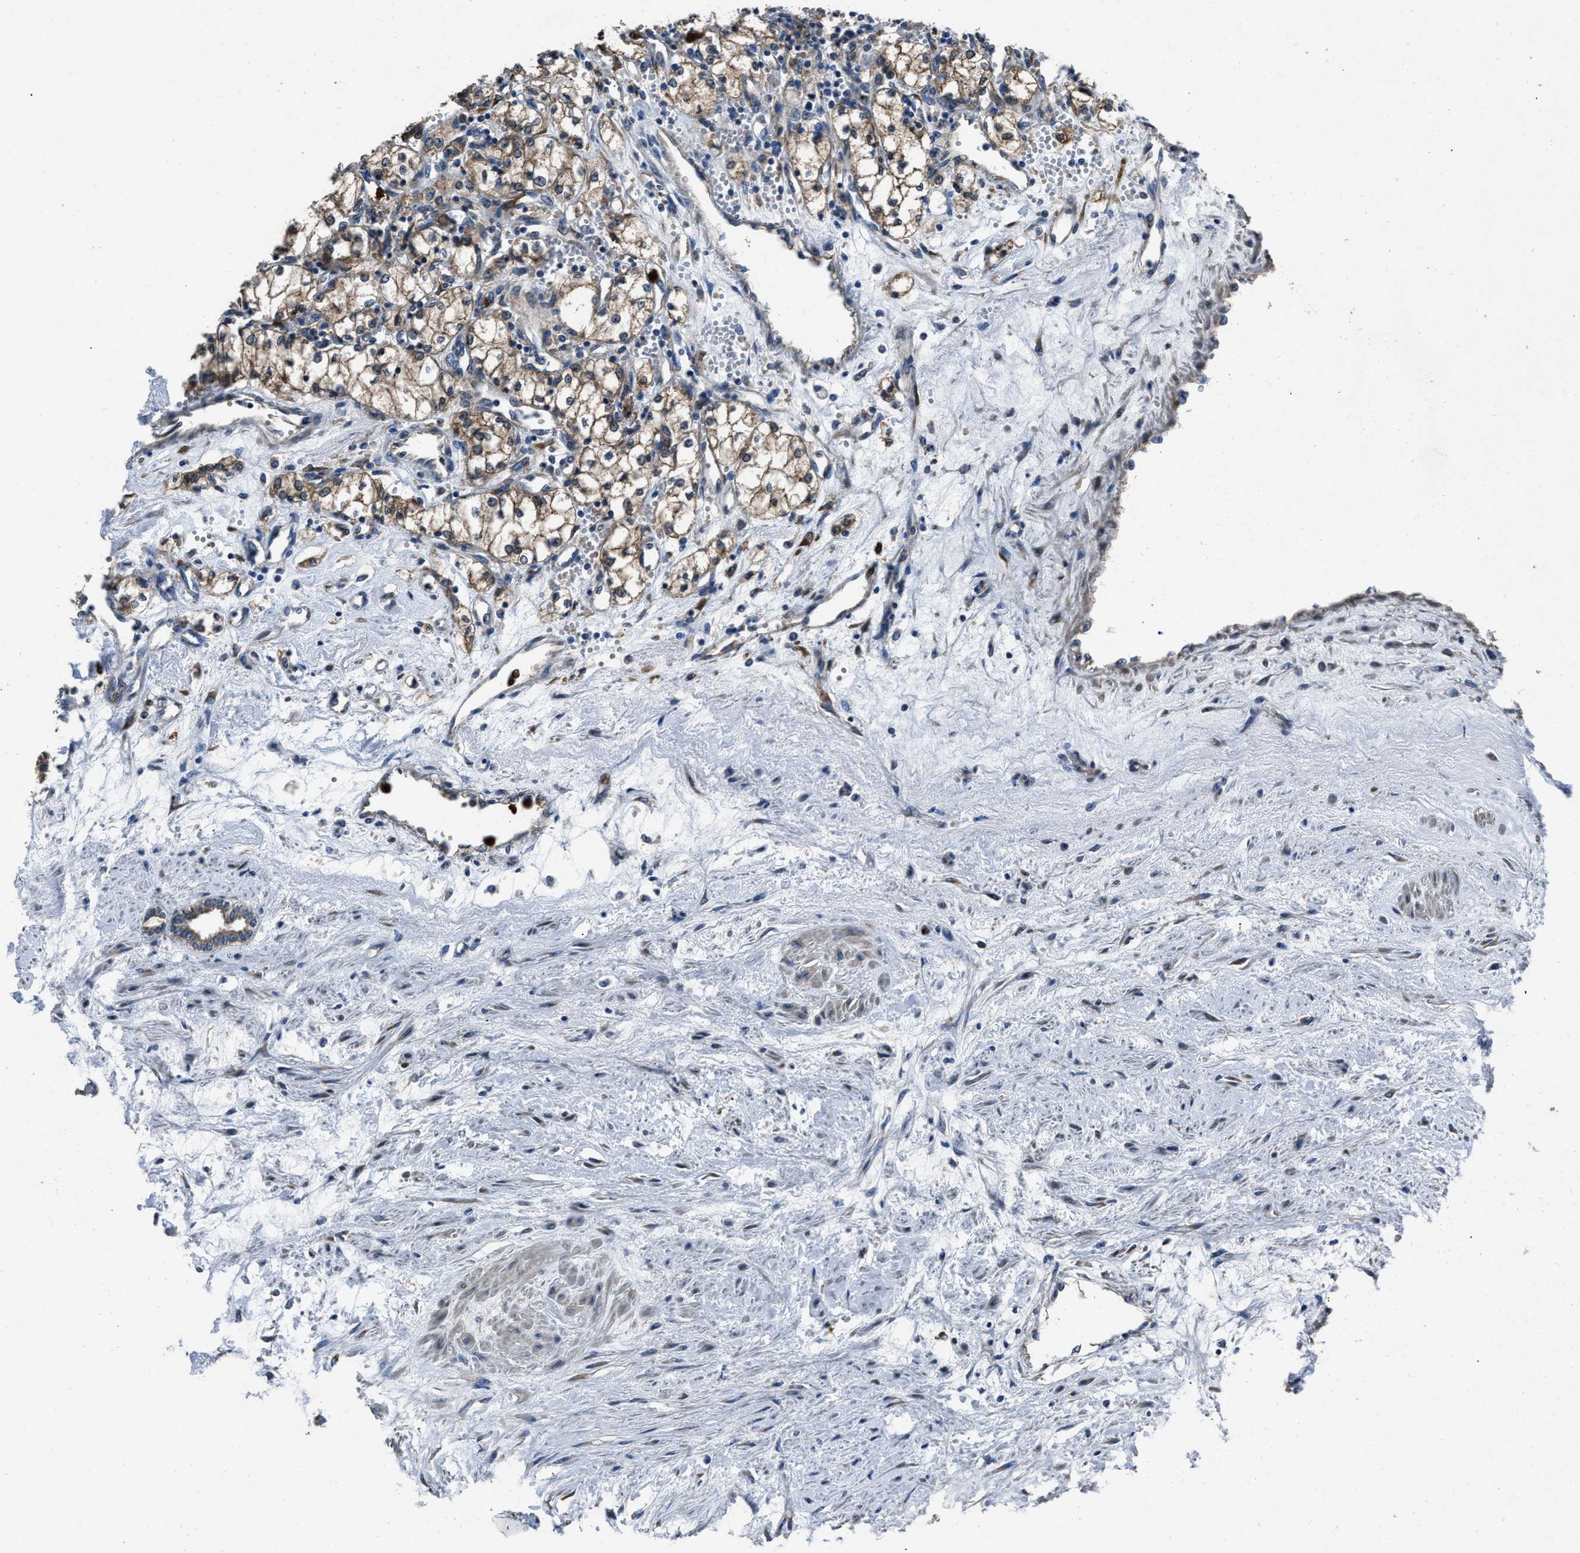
{"staining": {"intensity": "moderate", "quantity": ">75%", "location": "cytoplasmic/membranous"}, "tissue": "renal cancer", "cell_type": "Tumor cells", "image_type": "cancer", "snomed": [{"axis": "morphology", "description": "Adenocarcinoma, NOS"}, {"axis": "topography", "description": "Kidney"}], "caption": "A micrograph of human renal cancer stained for a protein exhibits moderate cytoplasmic/membranous brown staining in tumor cells.", "gene": "ANGPT1", "patient": {"sex": "male", "age": 59}}